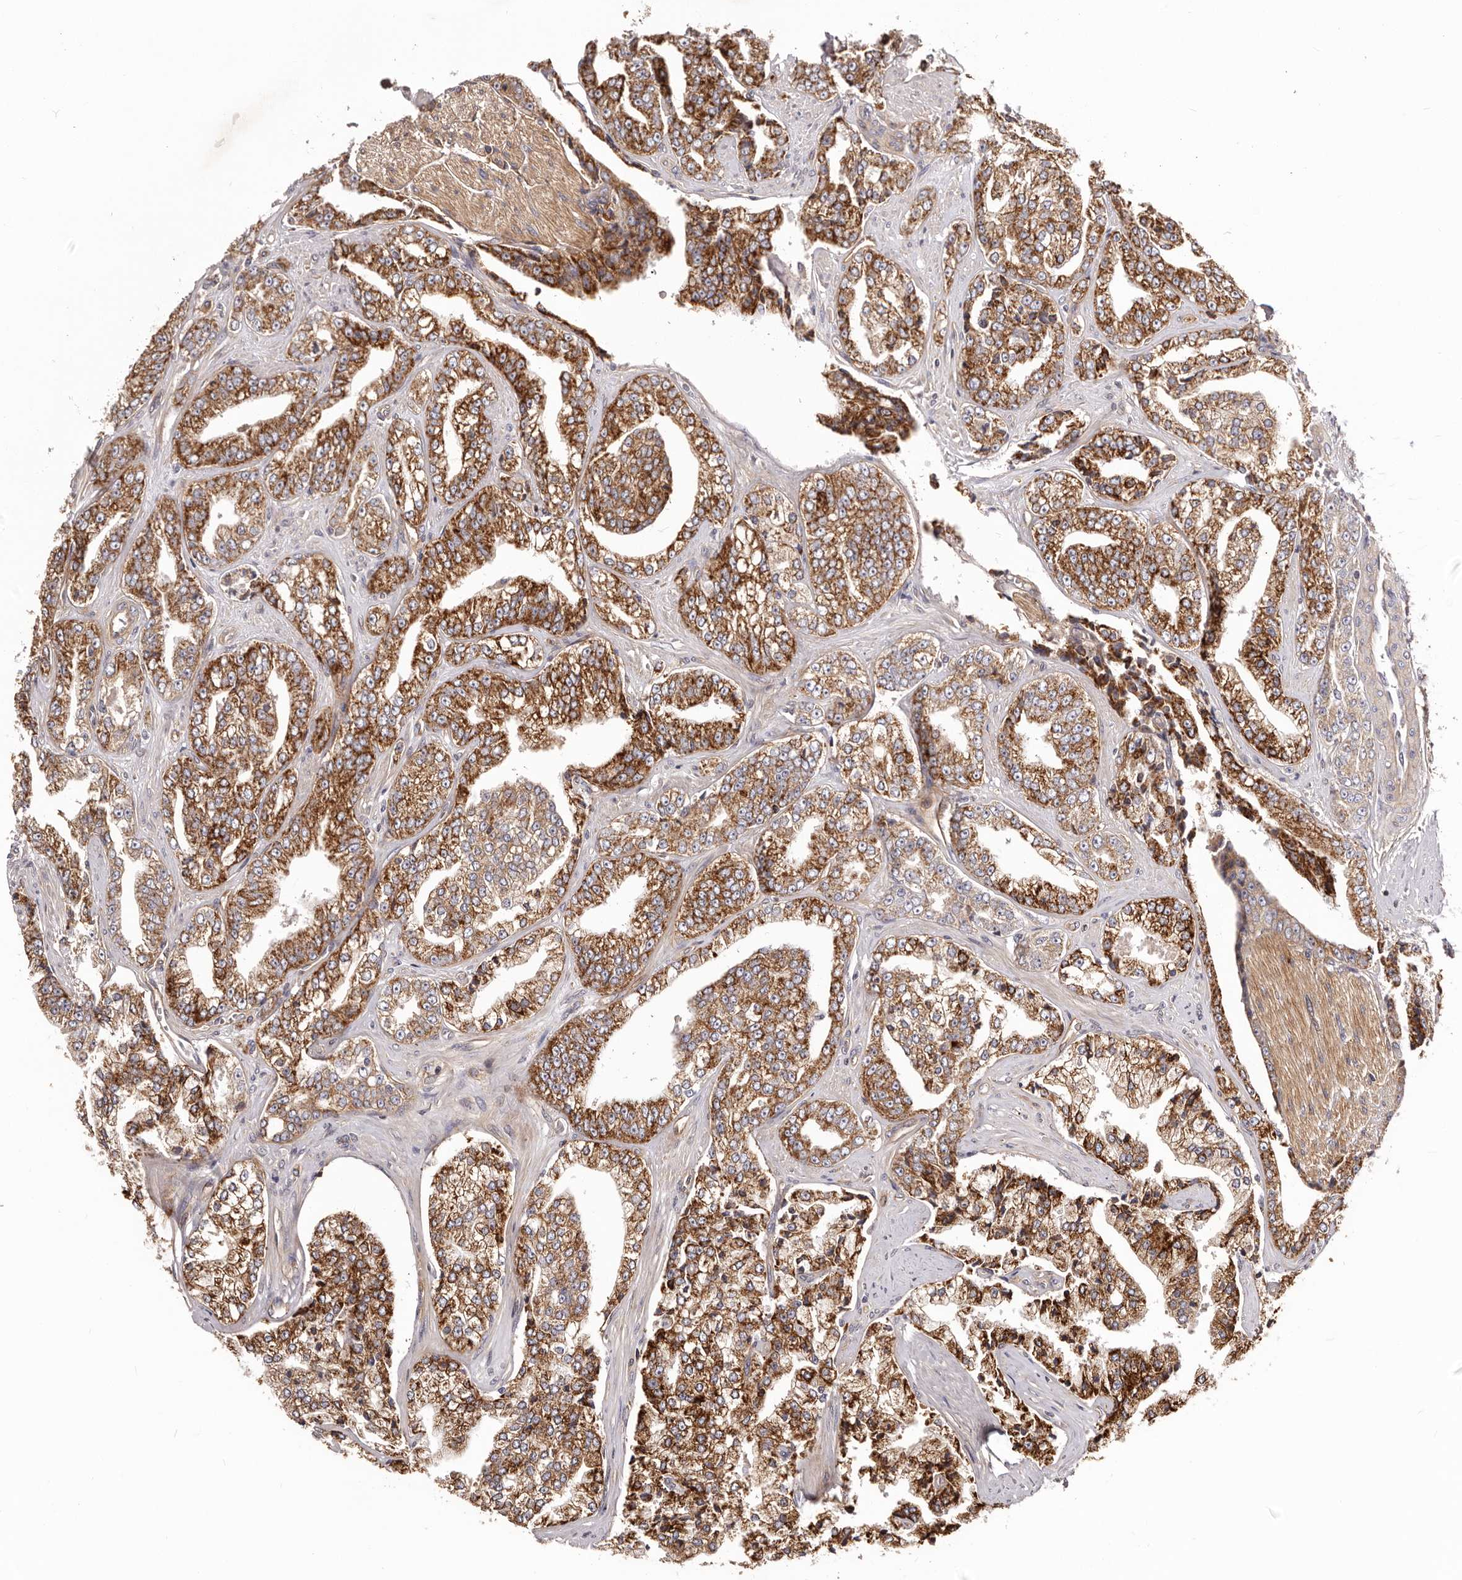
{"staining": {"intensity": "strong", "quantity": ">75%", "location": "cytoplasmic/membranous"}, "tissue": "prostate cancer", "cell_type": "Tumor cells", "image_type": "cancer", "snomed": [{"axis": "morphology", "description": "Adenocarcinoma, High grade"}, {"axis": "topography", "description": "Prostate"}], "caption": "This photomicrograph demonstrates immunohistochemistry (IHC) staining of human prostate cancer, with high strong cytoplasmic/membranous staining in about >75% of tumor cells.", "gene": "DMRT2", "patient": {"sex": "male", "age": 71}}